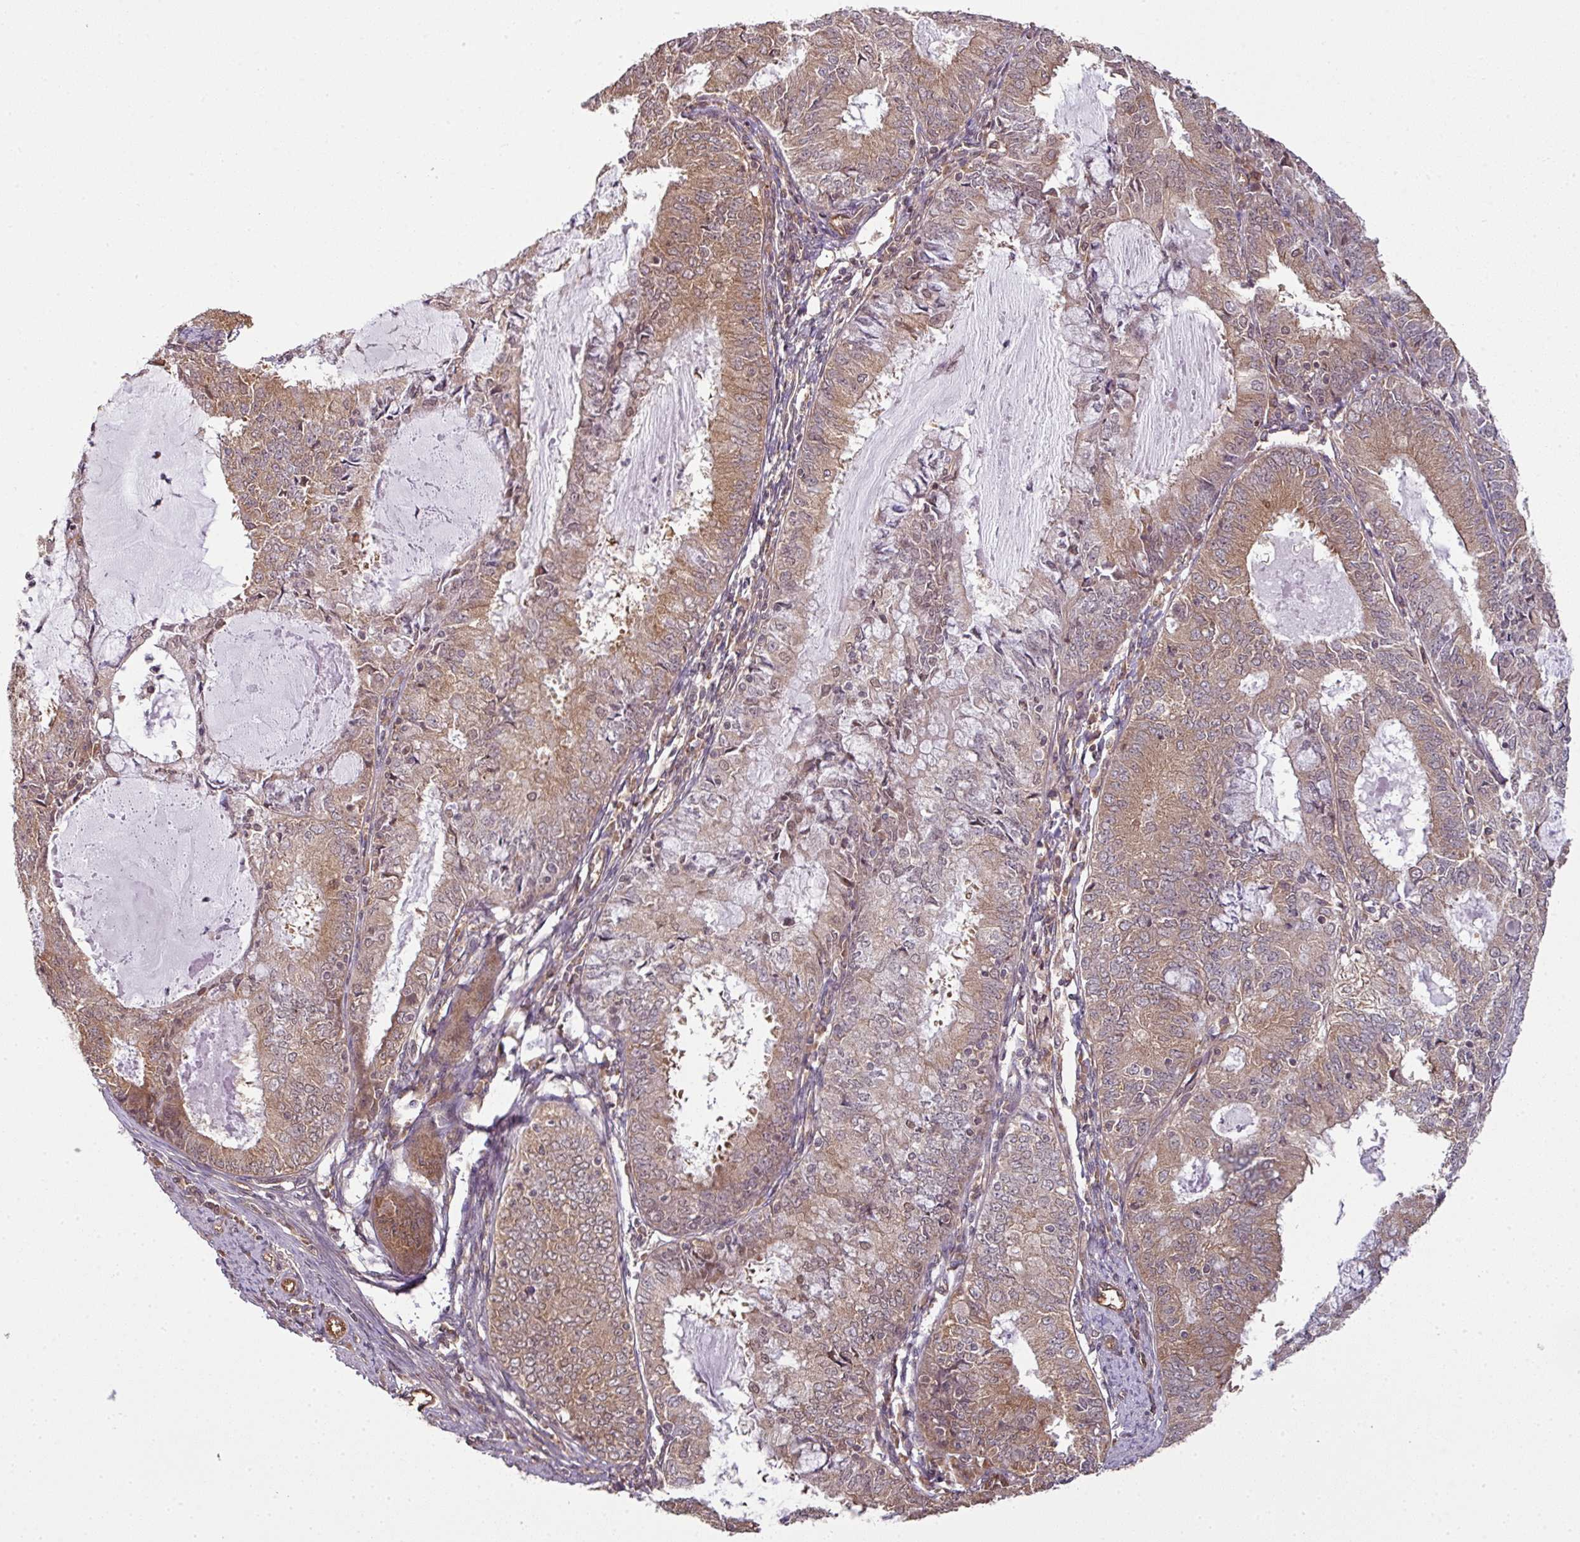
{"staining": {"intensity": "moderate", "quantity": "25%-75%", "location": "cytoplasmic/membranous"}, "tissue": "endometrial cancer", "cell_type": "Tumor cells", "image_type": "cancer", "snomed": [{"axis": "morphology", "description": "Adenocarcinoma, NOS"}, {"axis": "topography", "description": "Endometrium"}], "caption": "Protein staining displays moderate cytoplasmic/membranous expression in about 25%-75% of tumor cells in adenocarcinoma (endometrial).", "gene": "ANKRD18A", "patient": {"sex": "female", "age": 57}}